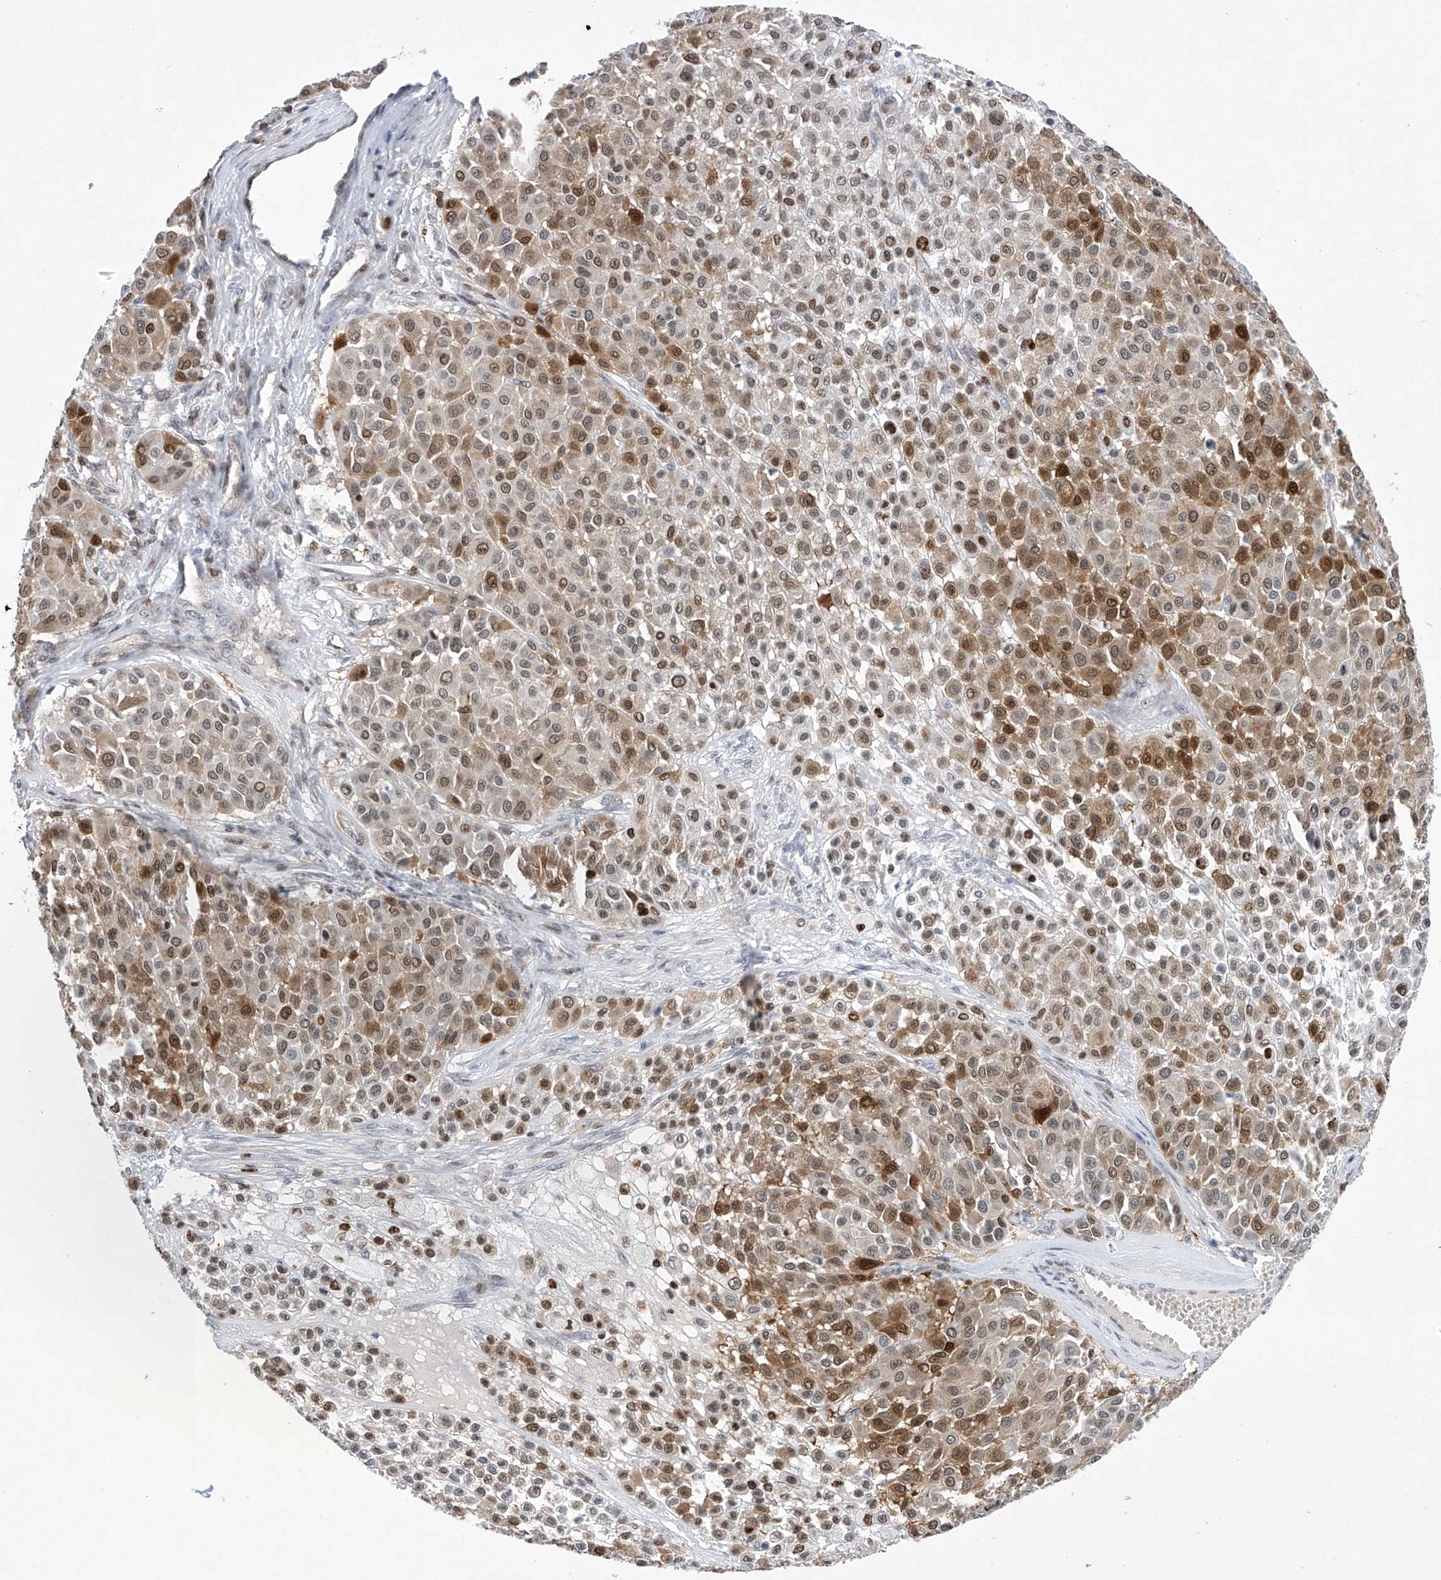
{"staining": {"intensity": "moderate", "quantity": ">75%", "location": "cytoplasmic/membranous,nuclear"}, "tissue": "melanoma", "cell_type": "Tumor cells", "image_type": "cancer", "snomed": [{"axis": "morphology", "description": "Malignant melanoma, Metastatic site"}, {"axis": "topography", "description": "Soft tissue"}], "caption": "Immunohistochemistry image of neoplastic tissue: human malignant melanoma (metastatic site) stained using IHC reveals medium levels of moderate protein expression localized specifically in the cytoplasmic/membranous and nuclear of tumor cells, appearing as a cytoplasmic/membranous and nuclear brown color.", "gene": "MSL3", "patient": {"sex": "male", "age": 41}}